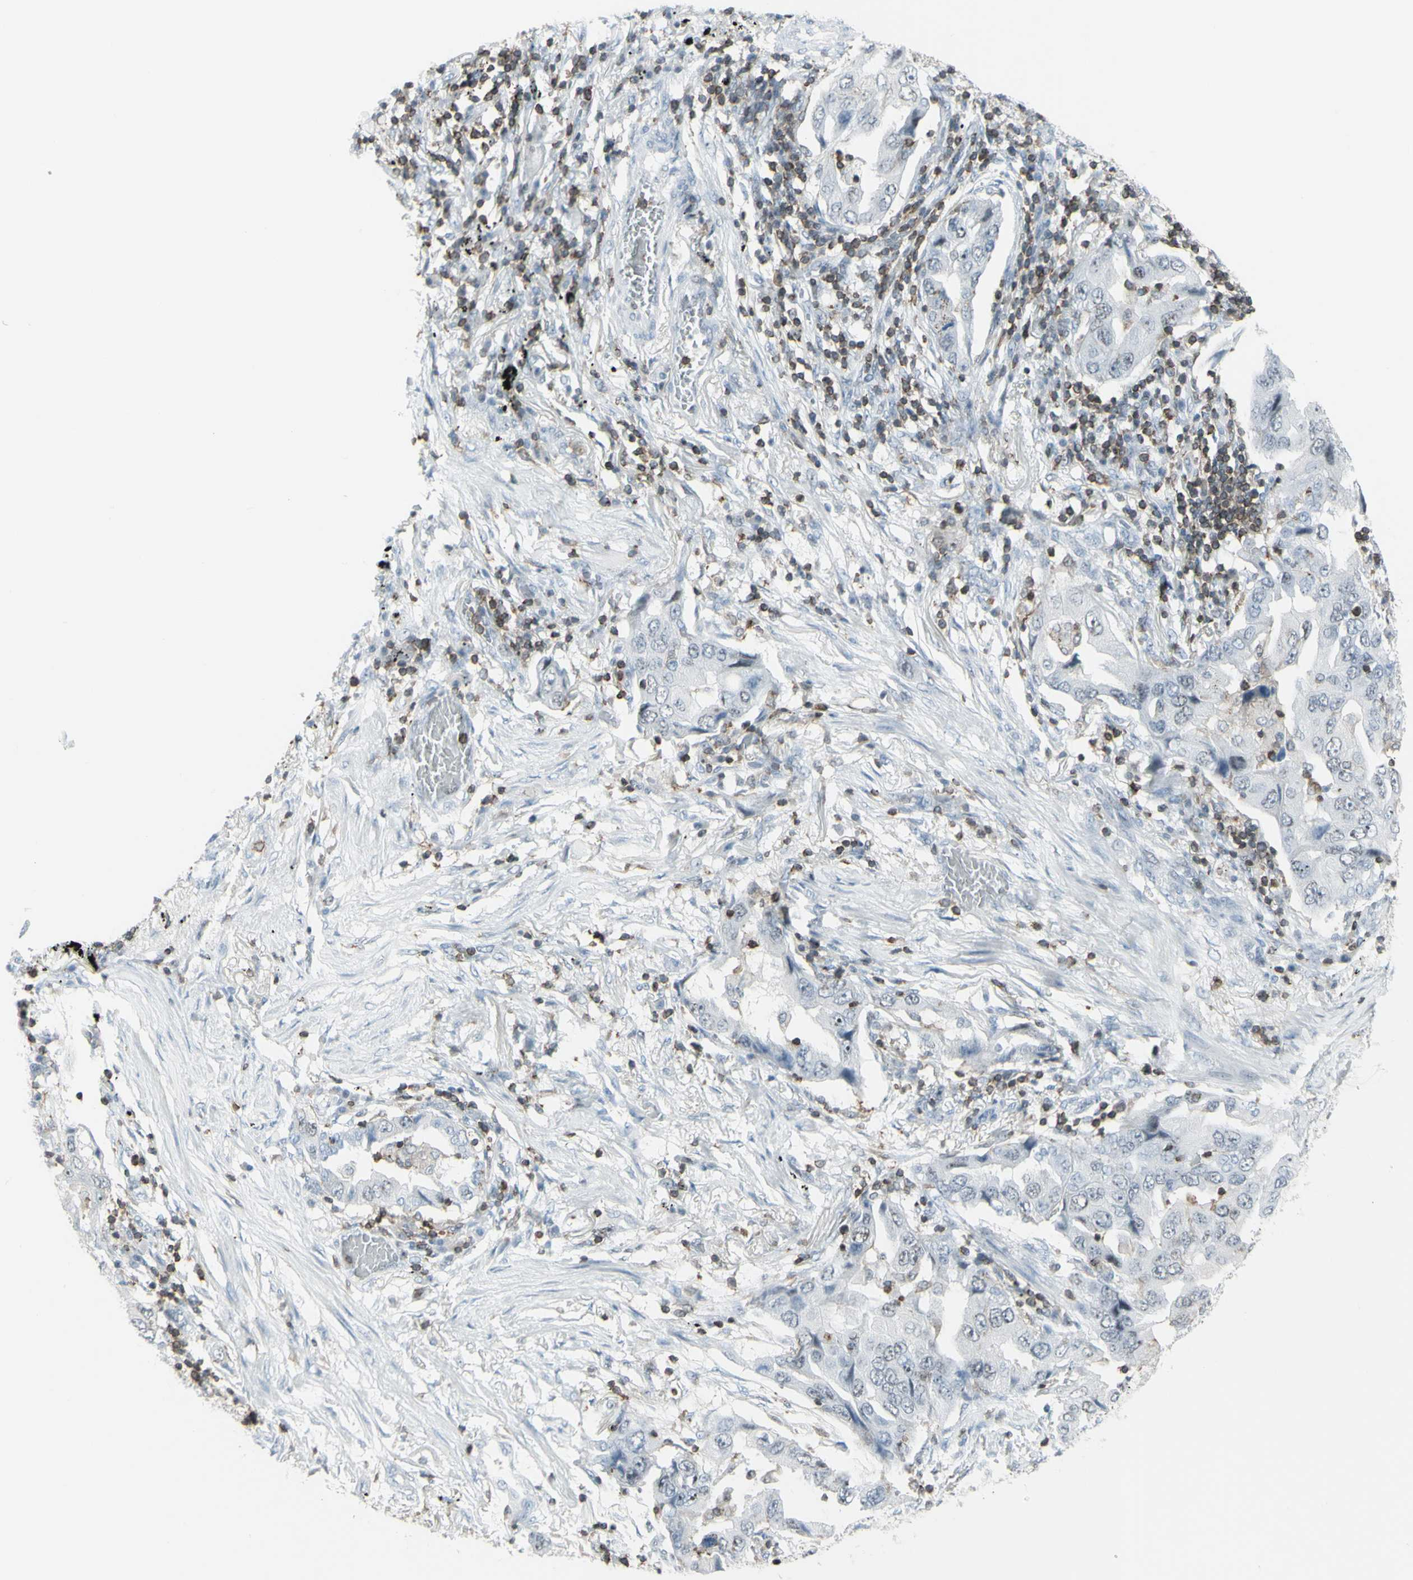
{"staining": {"intensity": "negative", "quantity": "none", "location": "none"}, "tissue": "lung cancer", "cell_type": "Tumor cells", "image_type": "cancer", "snomed": [{"axis": "morphology", "description": "Adenocarcinoma, NOS"}, {"axis": "topography", "description": "Lung"}], "caption": "Photomicrograph shows no protein expression in tumor cells of lung cancer (adenocarcinoma) tissue.", "gene": "NRG1", "patient": {"sex": "female", "age": 65}}